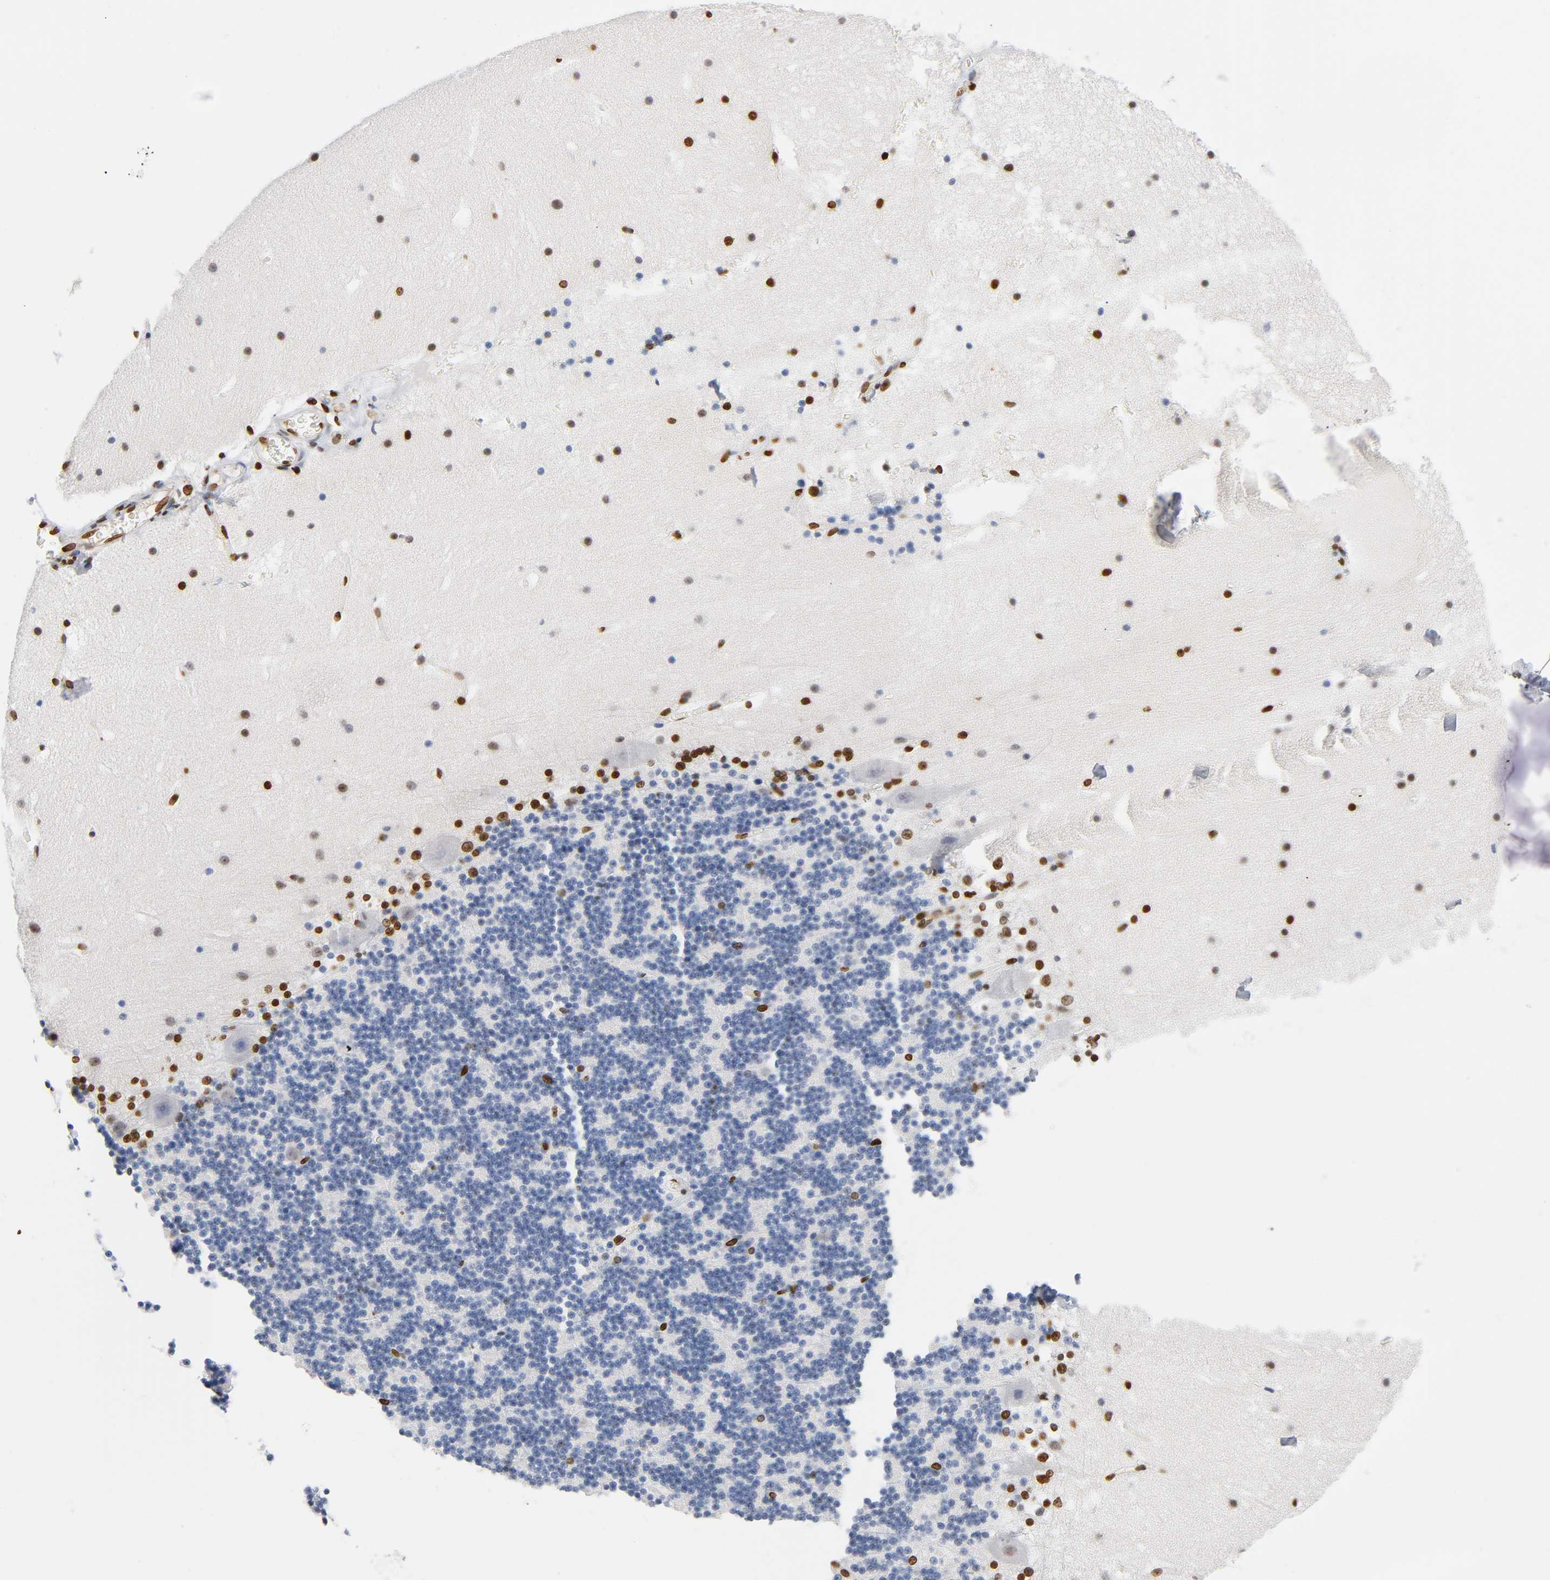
{"staining": {"intensity": "strong", "quantity": "<25%", "location": "nuclear"}, "tissue": "cerebellum", "cell_type": "Cells in granular layer", "image_type": "normal", "snomed": [{"axis": "morphology", "description": "Normal tissue, NOS"}, {"axis": "topography", "description": "Cerebellum"}], "caption": "Protein analysis of normal cerebellum demonstrates strong nuclear positivity in approximately <25% of cells in granular layer. (Brightfield microscopy of DAB IHC at high magnification).", "gene": "HOXA6", "patient": {"sex": "male", "age": 45}}